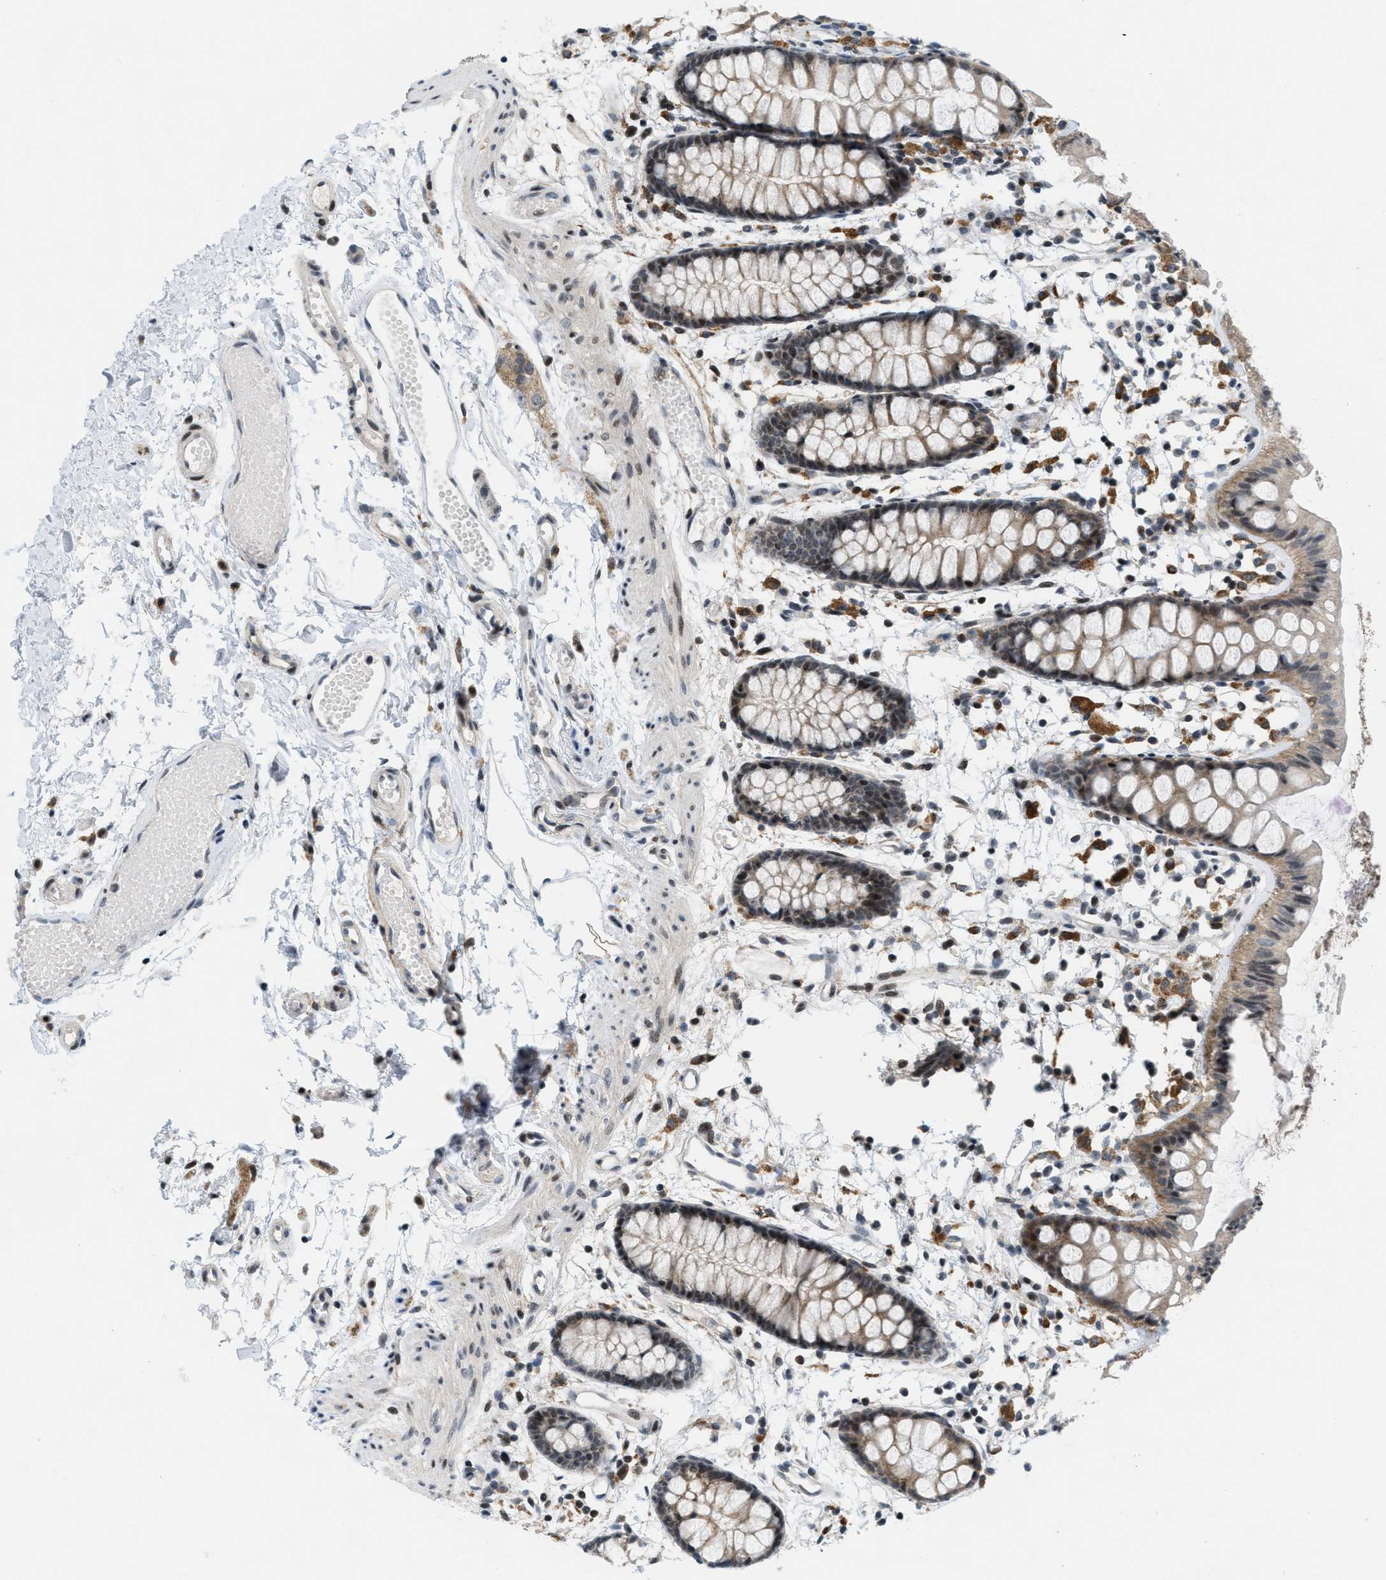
{"staining": {"intensity": "moderate", "quantity": "25%-75%", "location": "nuclear"}, "tissue": "rectum", "cell_type": "Glandular cells", "image_type": "normal", "snomed": [{"axis": "morphology", "description": "Normal tissue, NOS"}, {"axis": "topography", "description": "Rectum"}], "caption": "A brown stain labels moderate nuclear expression of a protein in glandular cells of benign rectum.", "gene": "ING1", "patient": {"sex": "female", "age": 66}}